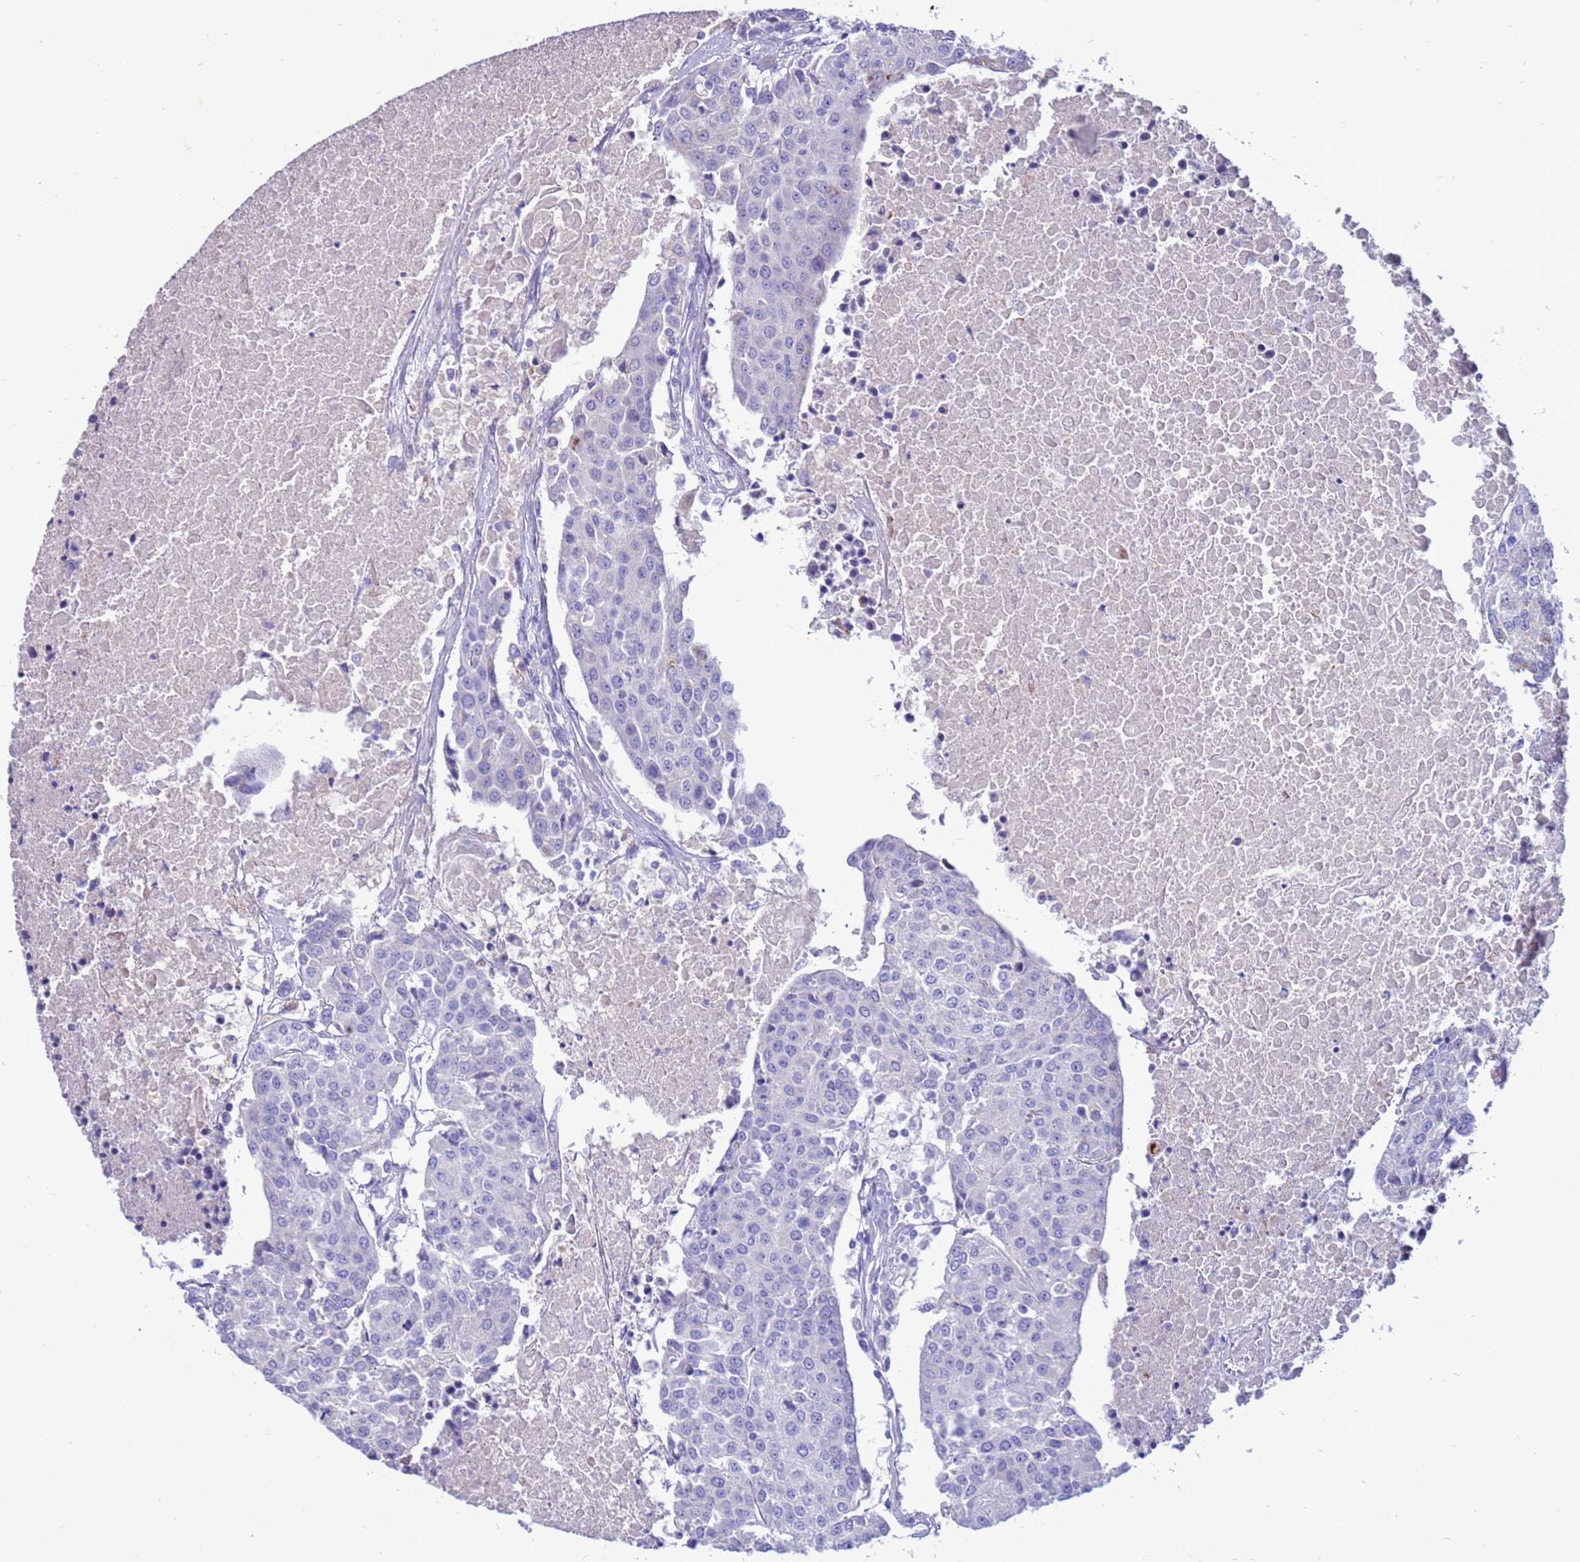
{"staining": {"intensity": "negative", "quantity": "none", "location": "none"}, "tissue": "urothelial cancer", "cell_type": "Tumor cells", "image_type": "cancer", "snomed": [{"axis": "morphology", "description": "Urothelial carcinoma, High grade"}, {"axis": "topography", "description": "Urinary bladder"}], "caption": "Tumor cells are negative for brown protein staining in high-grade urothelial carcinoma. (DAB IHC visualized using brightfield microscopy, high magnification).", "gene": "PDE10A", "patient": {"sex": "female", "age": 85}}